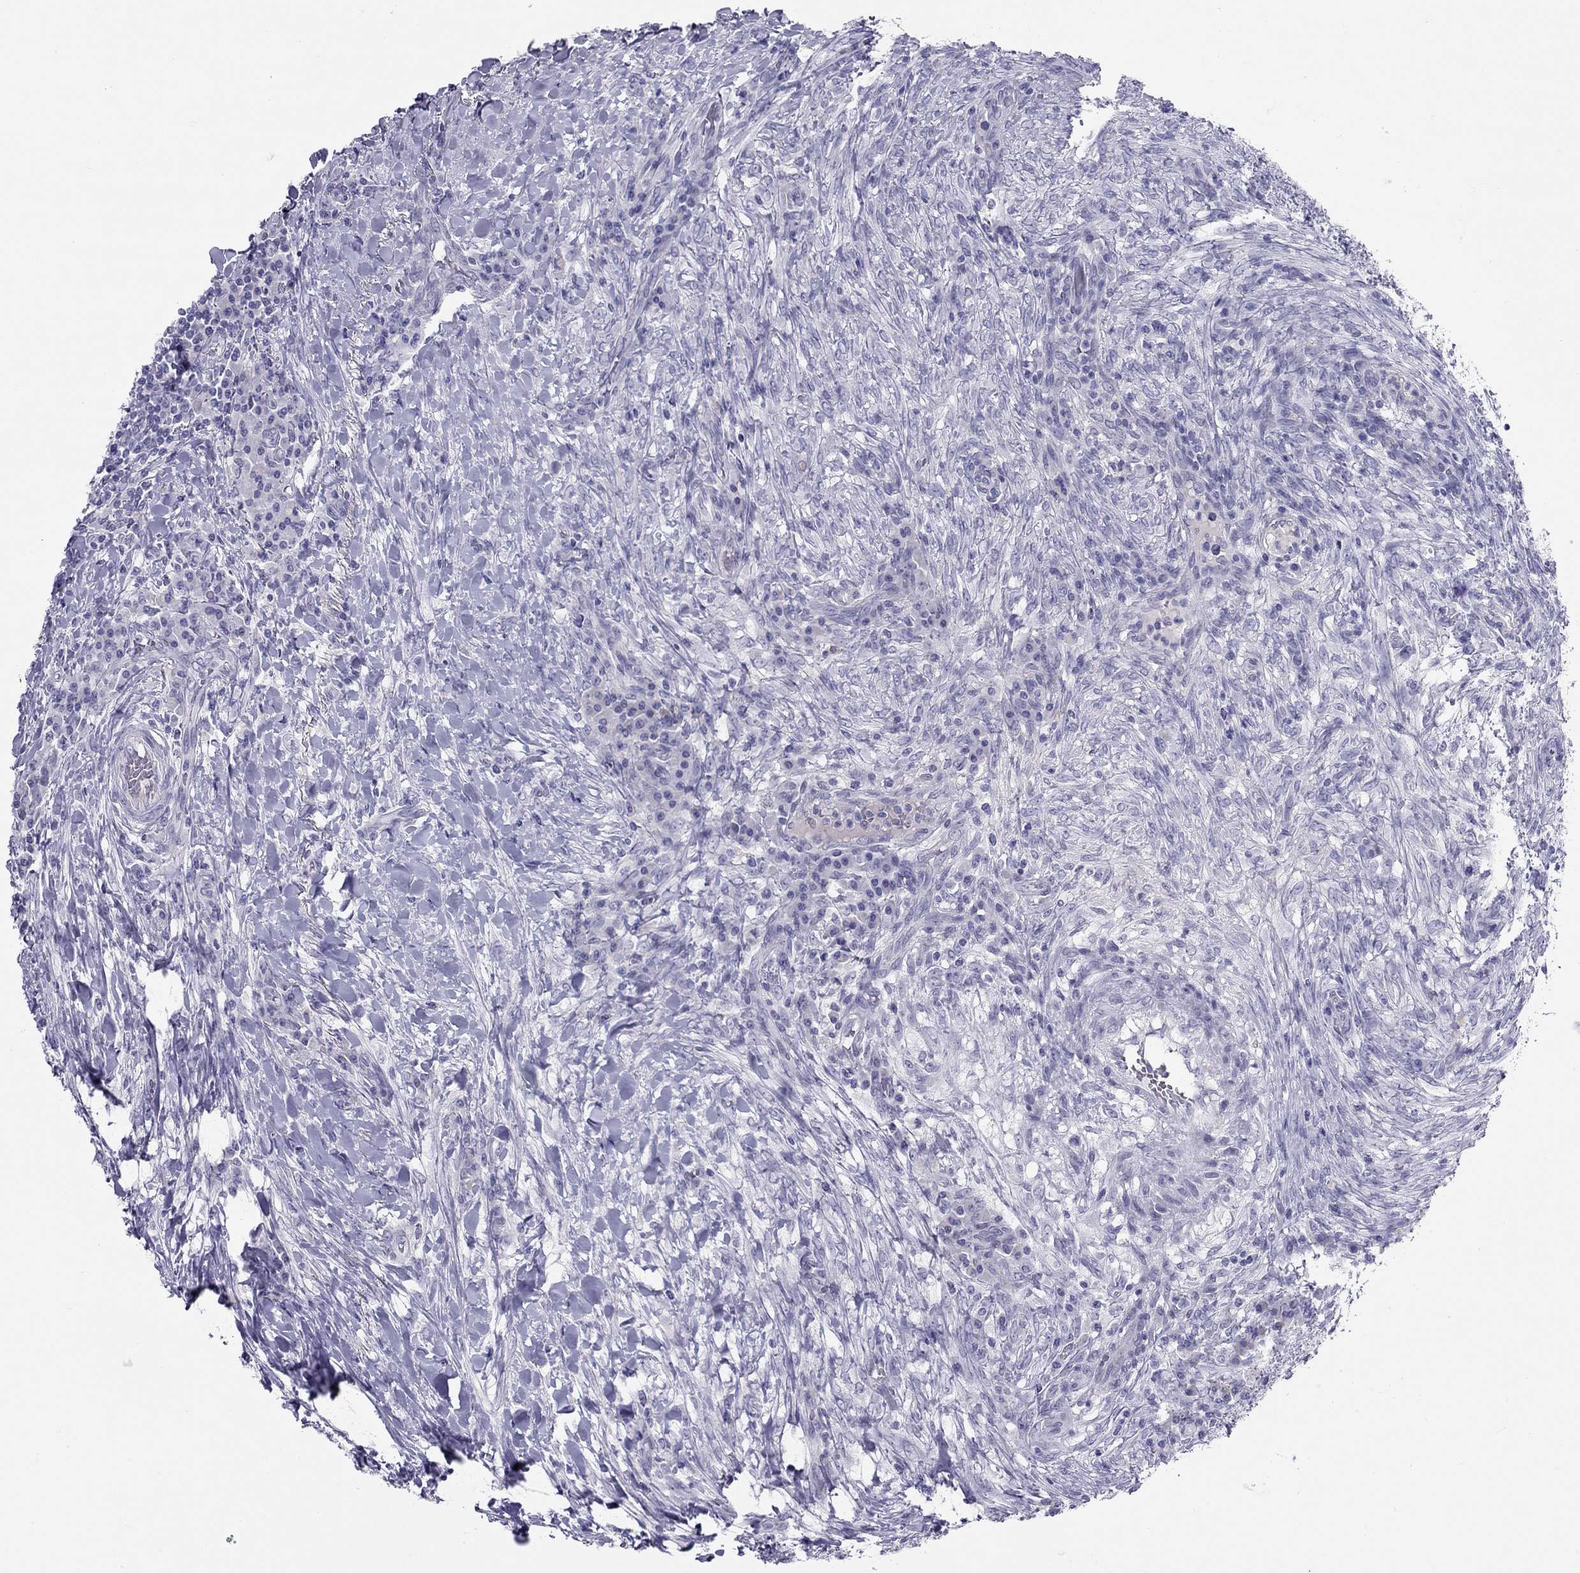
{"staining": {"intensity": "negative", "quantity": "none", "location": "none"}, "tissue": "colorectal cancer", "cell_type": "Tumor cells", "image_type": "cancer", "snomed": [{"axis": "morphology", "description": "Adenocarcinoma, NOS"}, {"axis": "topography", "description": "Colon"}], "caption": "Tumor cells are negative for brown protein staining in colorectal cancer. The staining was performed using DAB to visualize the protein expression in brown, while the nuclei were stained in blue with hematoxylin (Magnification: 20x).", "gene": "KCNV2", "patient": {"sex": "male", "age": 53}}